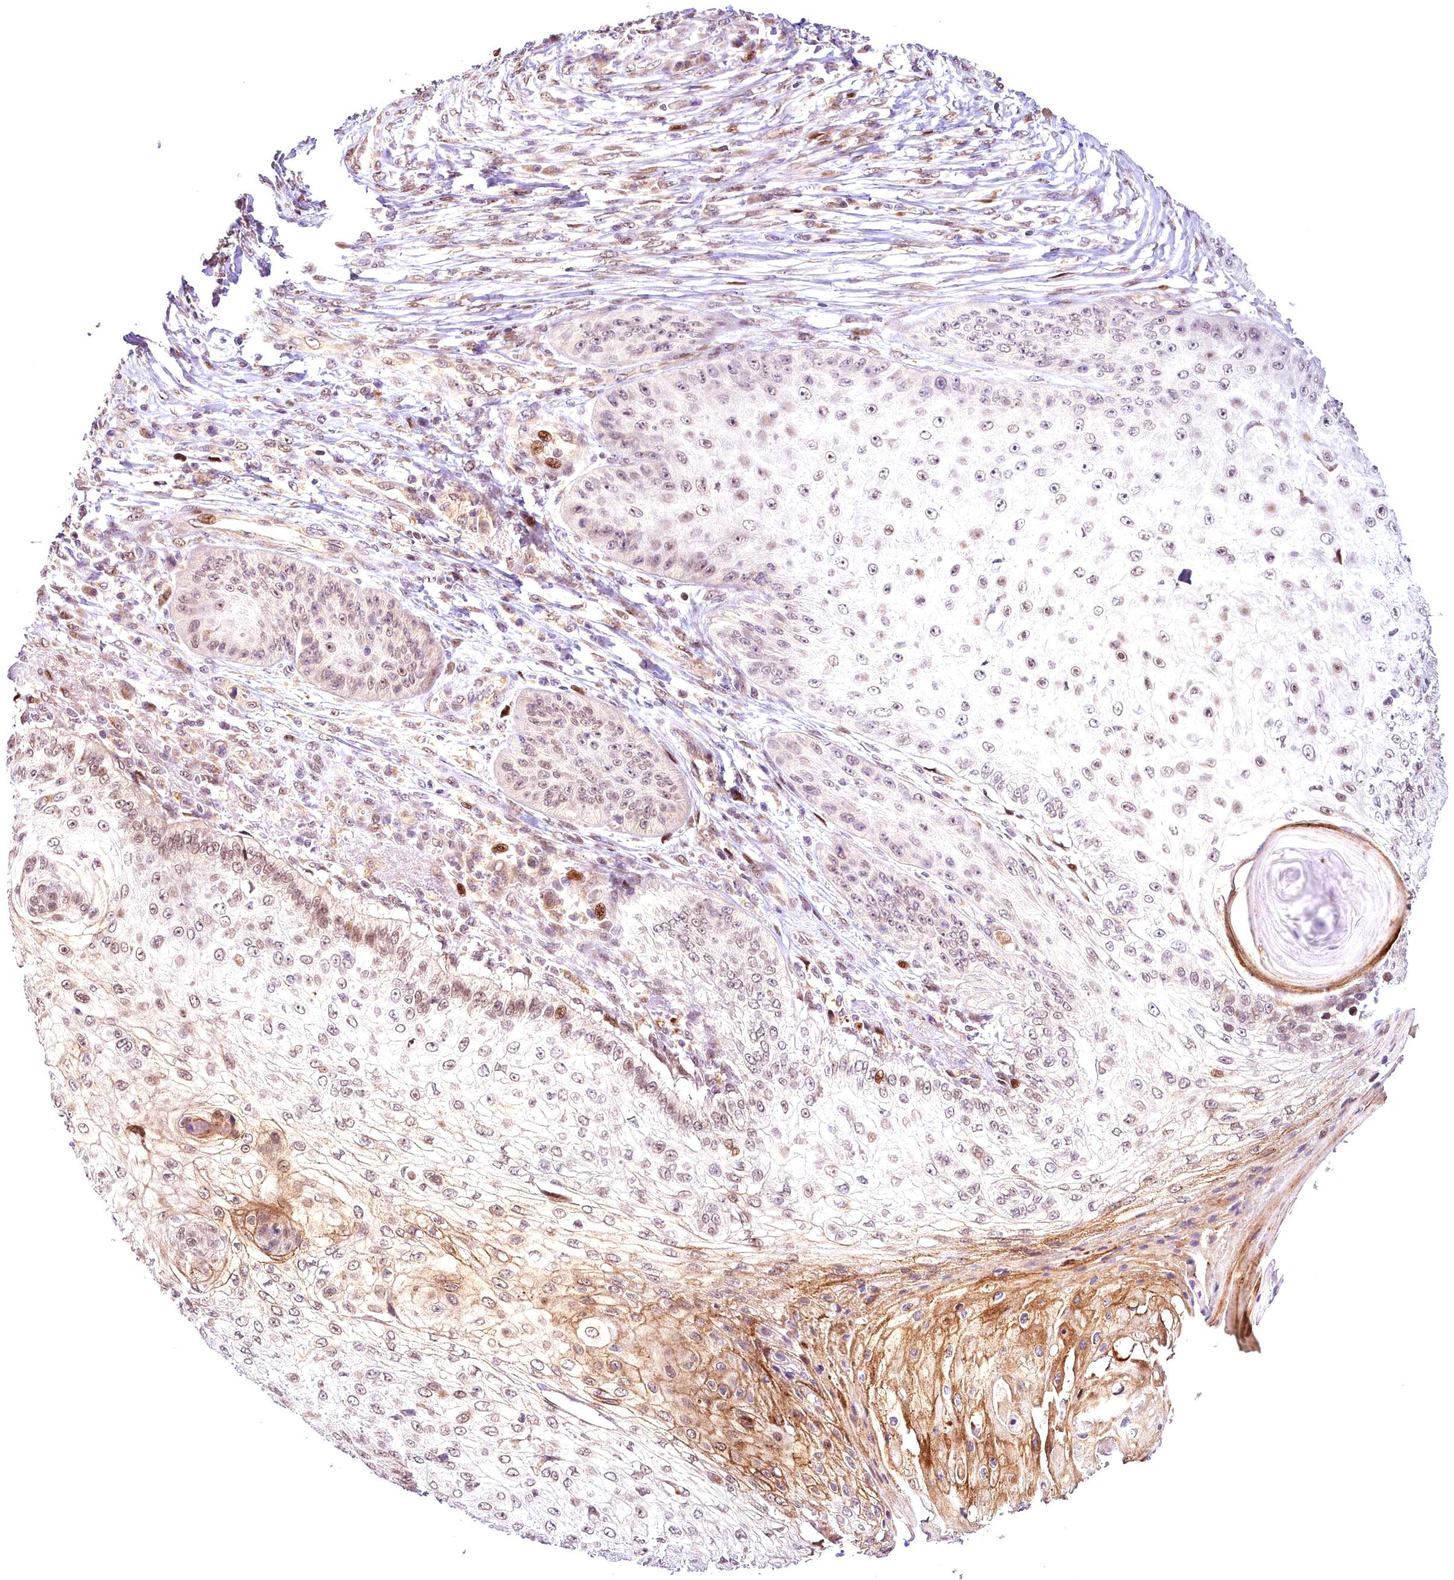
{"staining": {"intensity": "weak", "quantity": ">75%", "location": "nuclear"}, "tissue": "skin cancer", "cell_type": "Tumor cells", "image_type": "cancer", "snomed": [{"axis": "morphology", "description": "Squamous cell carcinoma, NOS"}, {"axis": "topography", "description": "Skin"}], "caption": "The immunohistochemical stain shows weak nuclear staining in tumor cells of skin cancer tissue.", "gene": "AP1M1", "patient": {"sex": "male", "age": 70}}